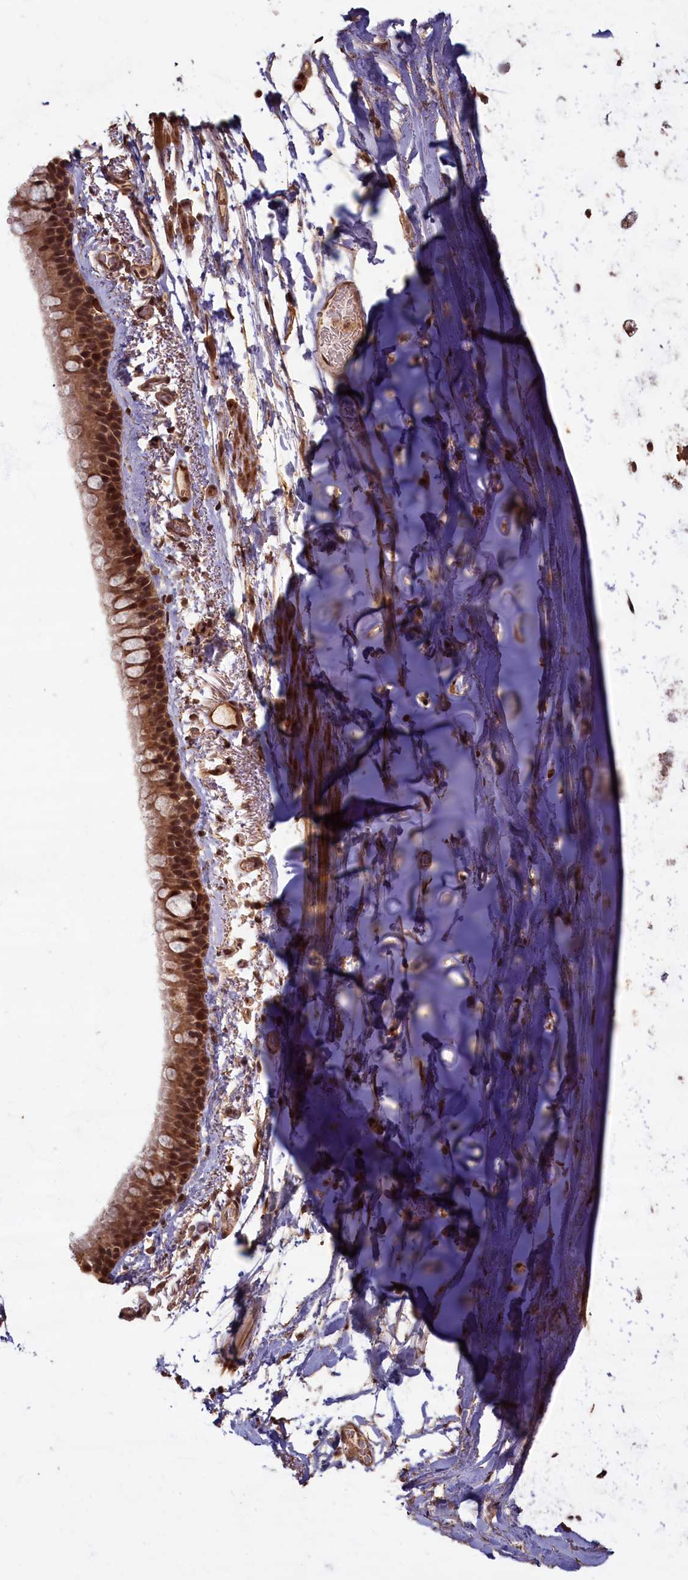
{"staining": {"intensity": "strong", "quantity": ">75%", "location": "cytoplasmic/membranous,nuclear"}, "tissue": "bronchus", "cell_type": "Respiratory epithelial cells", "image_type": "normal", "snomed": [{"axis": "morphology", "description": "Normal tissue, NOS"}, {"axis": "topography", "description": "Cartilage tissue"}], "caption": "IHC staining of unremarkable bronchus, which shows high levels of strong cytoplasmic/membranous,nuclear positivity in approximately >75% of respiratory epithelial cells indicating strong cytoplasmic/membranous,nuclear protein staining. The staining was performed using DAB (3,3'-diaminobenzidine) (brown) for protein detection and nuclei were counterstained in hematoxylin (blue).", "gene": "HIF3A", "patient": {"sex": "male", "age": 63}}